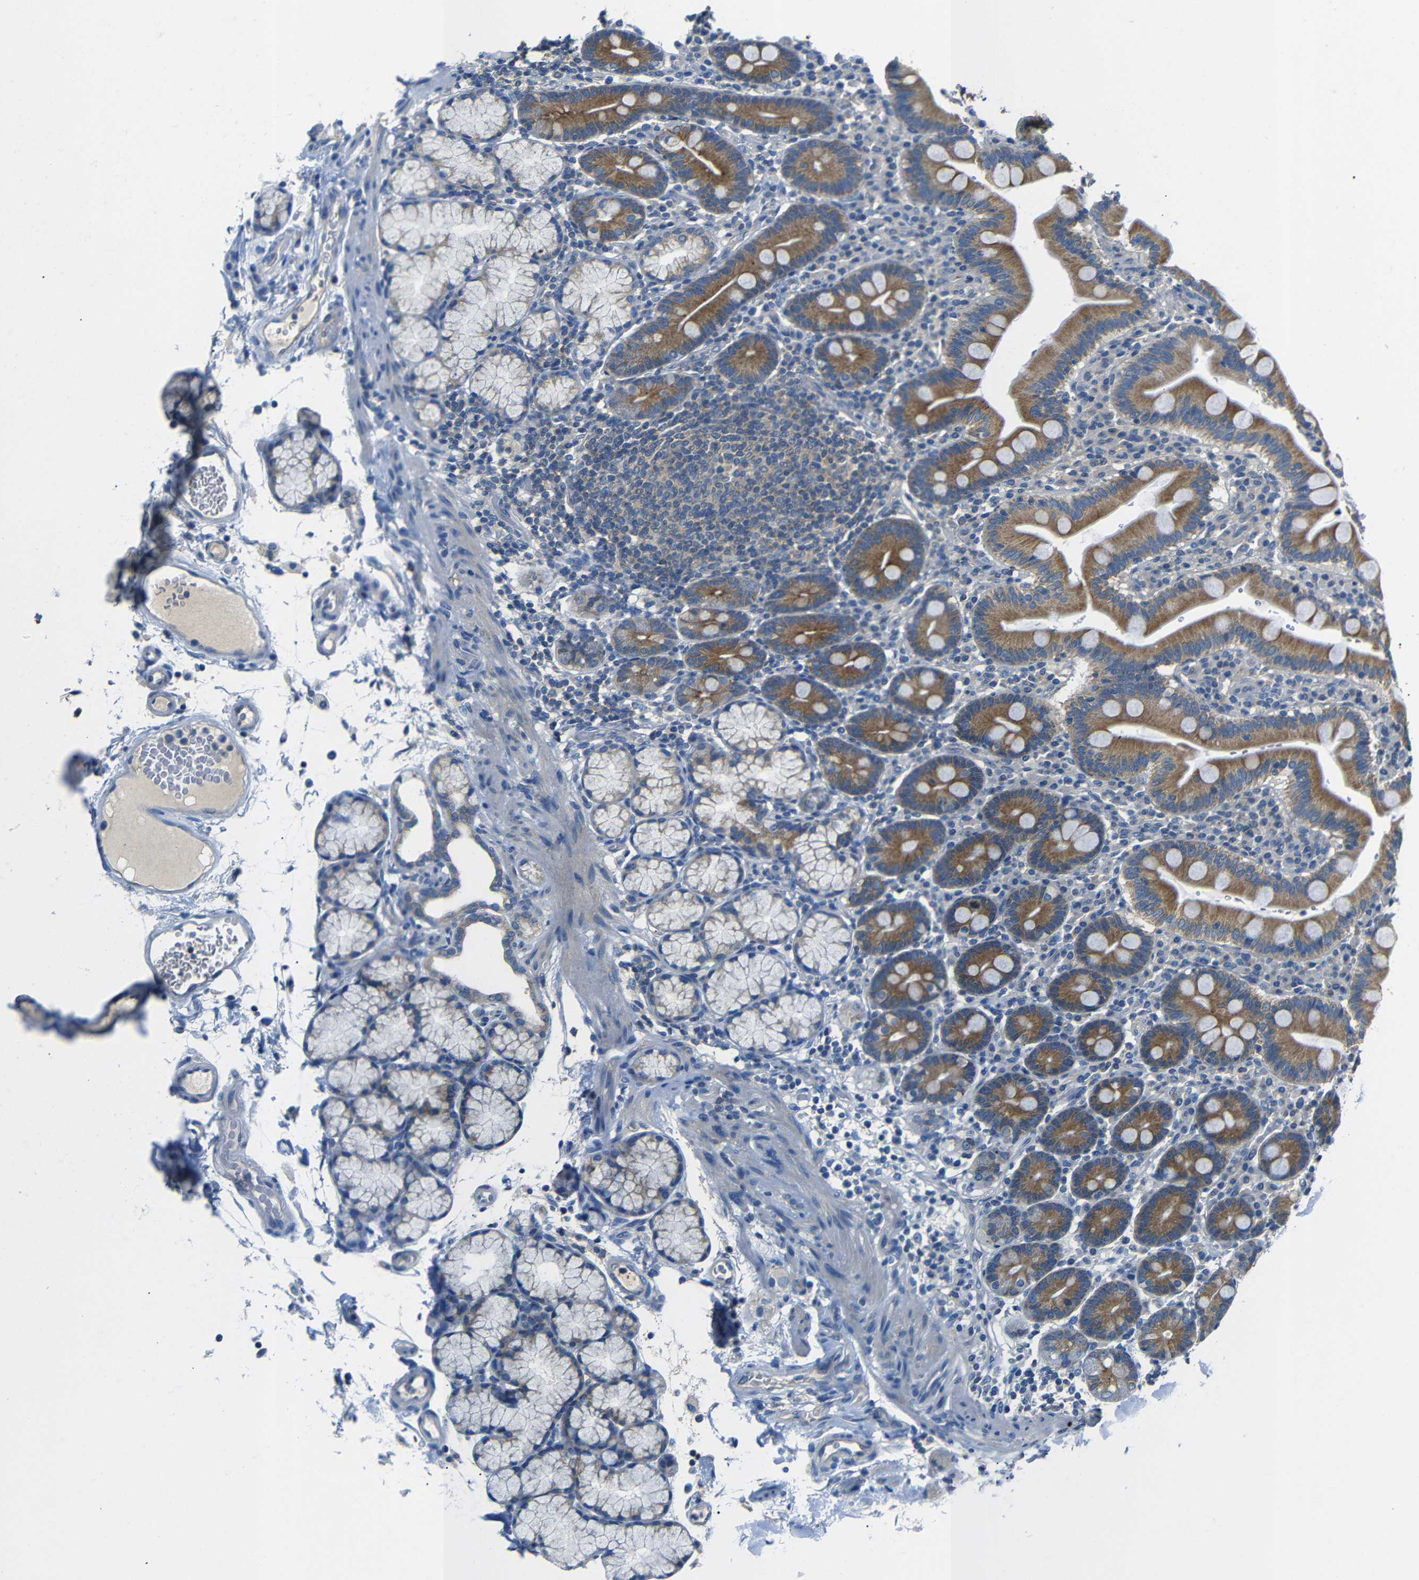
{"staining": {"intensity": "moderate", "quantity": ">75%", "location": "cytoplasmic/membranous"}, "tissue": "duodenum", "cell_type": "Glandular cells", "image_type": "normal", "snomed": [{"axis": "morphology", "description": "Normal tissue, NOS"}, {"axis": "topography", "description": "Small intestine, NOS"}], "caption": "Duodenum was stained to show a protein in brown. There is medium levels of moderate cytoplasmic/membranous staining in about >75% of glandular cells. Nuclei are stained in blue.", "gene": "DCP1A", "patient": {"sex": "female", "age": 71}}